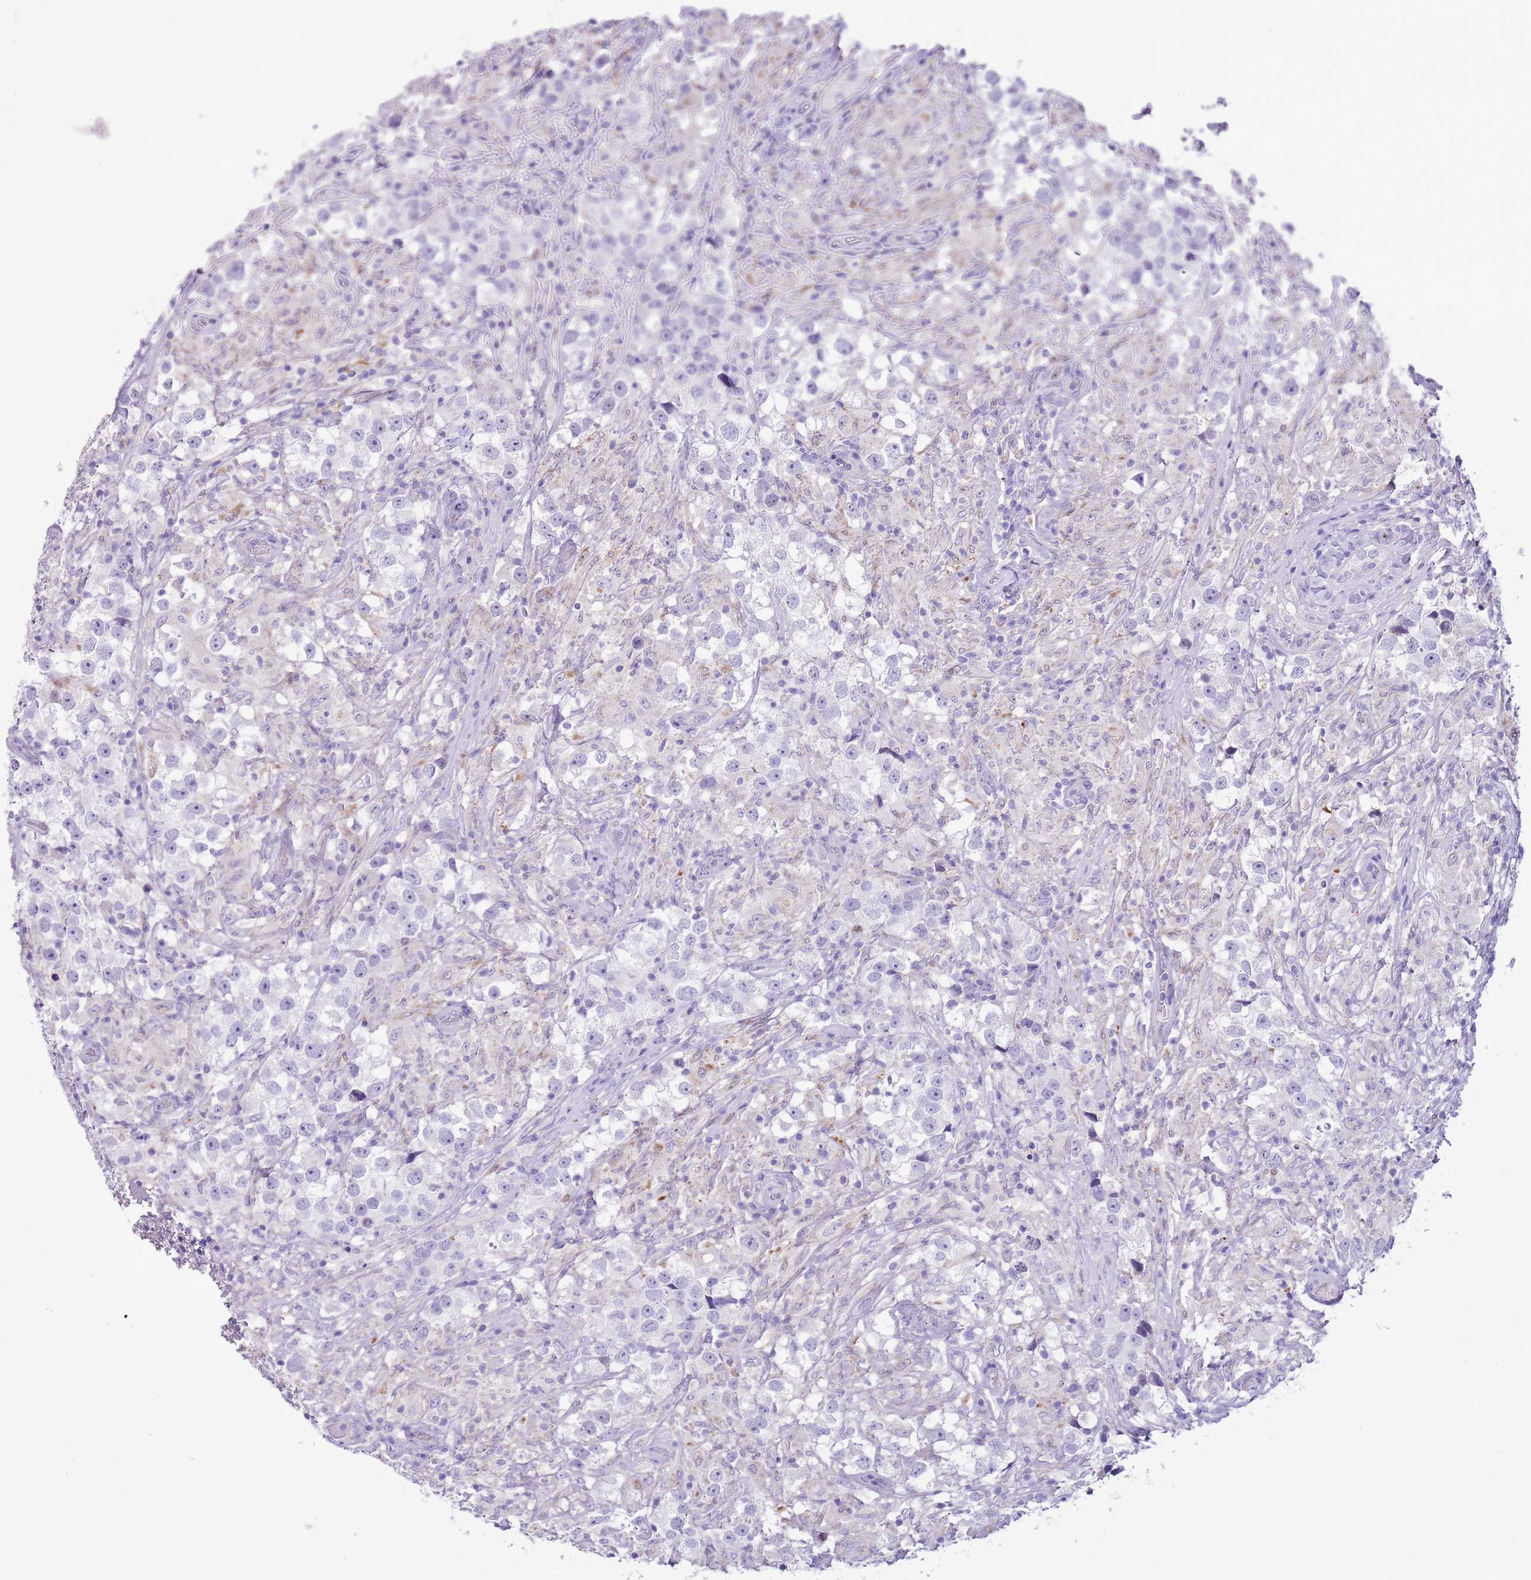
{"staining": {"intensity": "negative", "quantity": "none", "location": "none"}, "tissue": "testis cancer", "cell_type": "Tumor cells", "image_type": "cancer", "snomed": [{"axis": "morphology", "description": "Seminoma, NOS"}, {"axis": "topography", "description": "Testis"}], "caption": "Testis seminoma stained for a protein using immunohistochemistry (IHC) displays no staining tumor cells.", "gene": "ZNF697", "patient": {"sex": "male", "age": 46}}